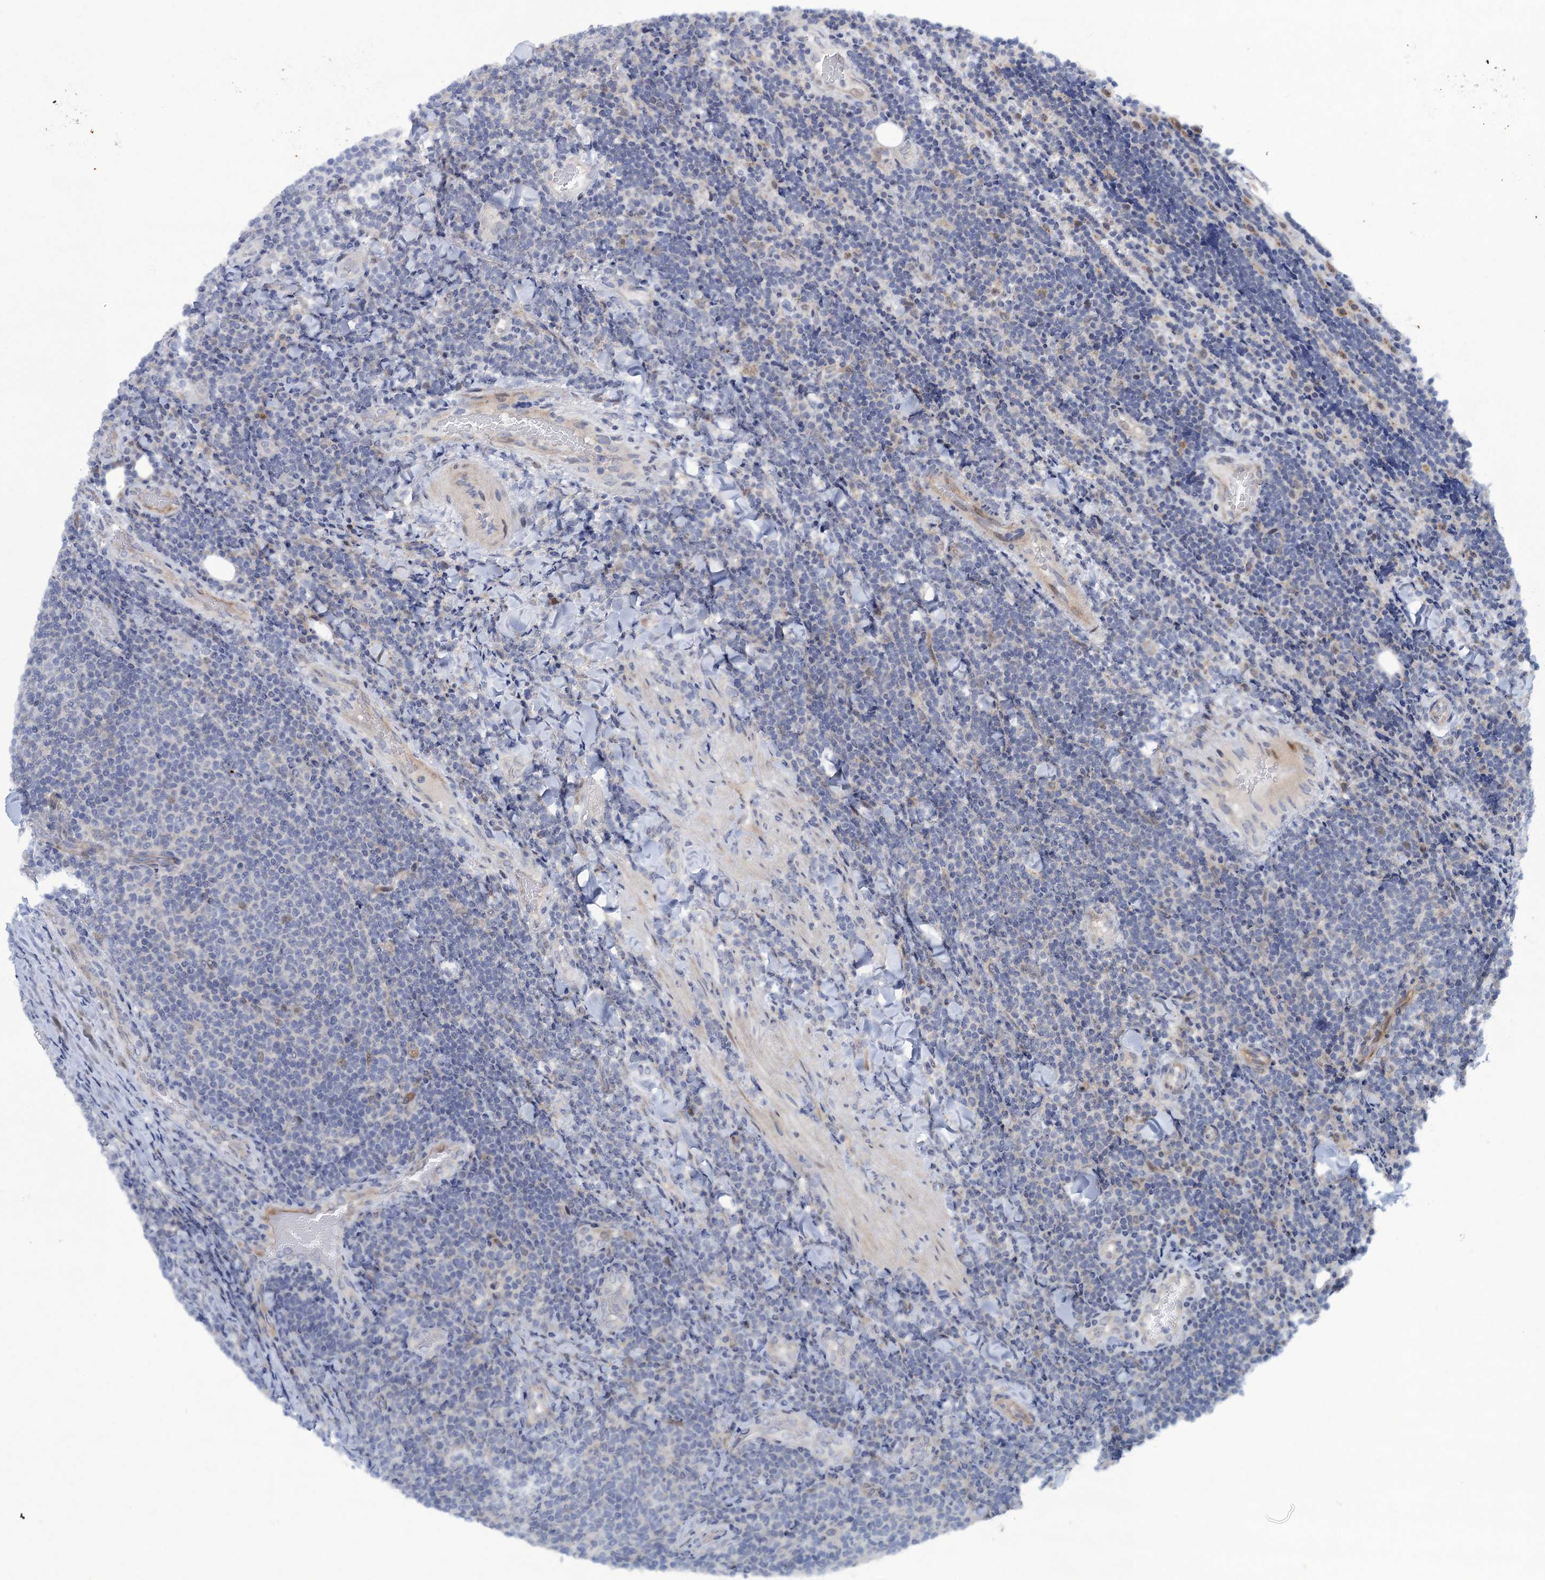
{"staining": {"intensity": "negative", "quantity": "none", "location": "none"}, "tissue": "lymphoma", "cell_type": "Tumor cells", "image_type": "cancer", "snomed": [{"axis": "morphology", "description": "Malignant lymphoma, non-Hodgkin's type, Low grade"}, {"axis": "topography", "description": "Lymph node"}], "caption": "DAB immunohistochemical staining of malignant lymphoma, non-Hodgkin's type (low-grade) reveals no significant positivity in tumor cells. (Stains: DAB (3,3'-diaminobenzidine) immunohistochemistry (IHC) with hematoxylin counter stain, Microscopy: brightfield microscopy at high magnification).", "gene": "QPCTL", "patient": {"sex": "male", "age": 66}}